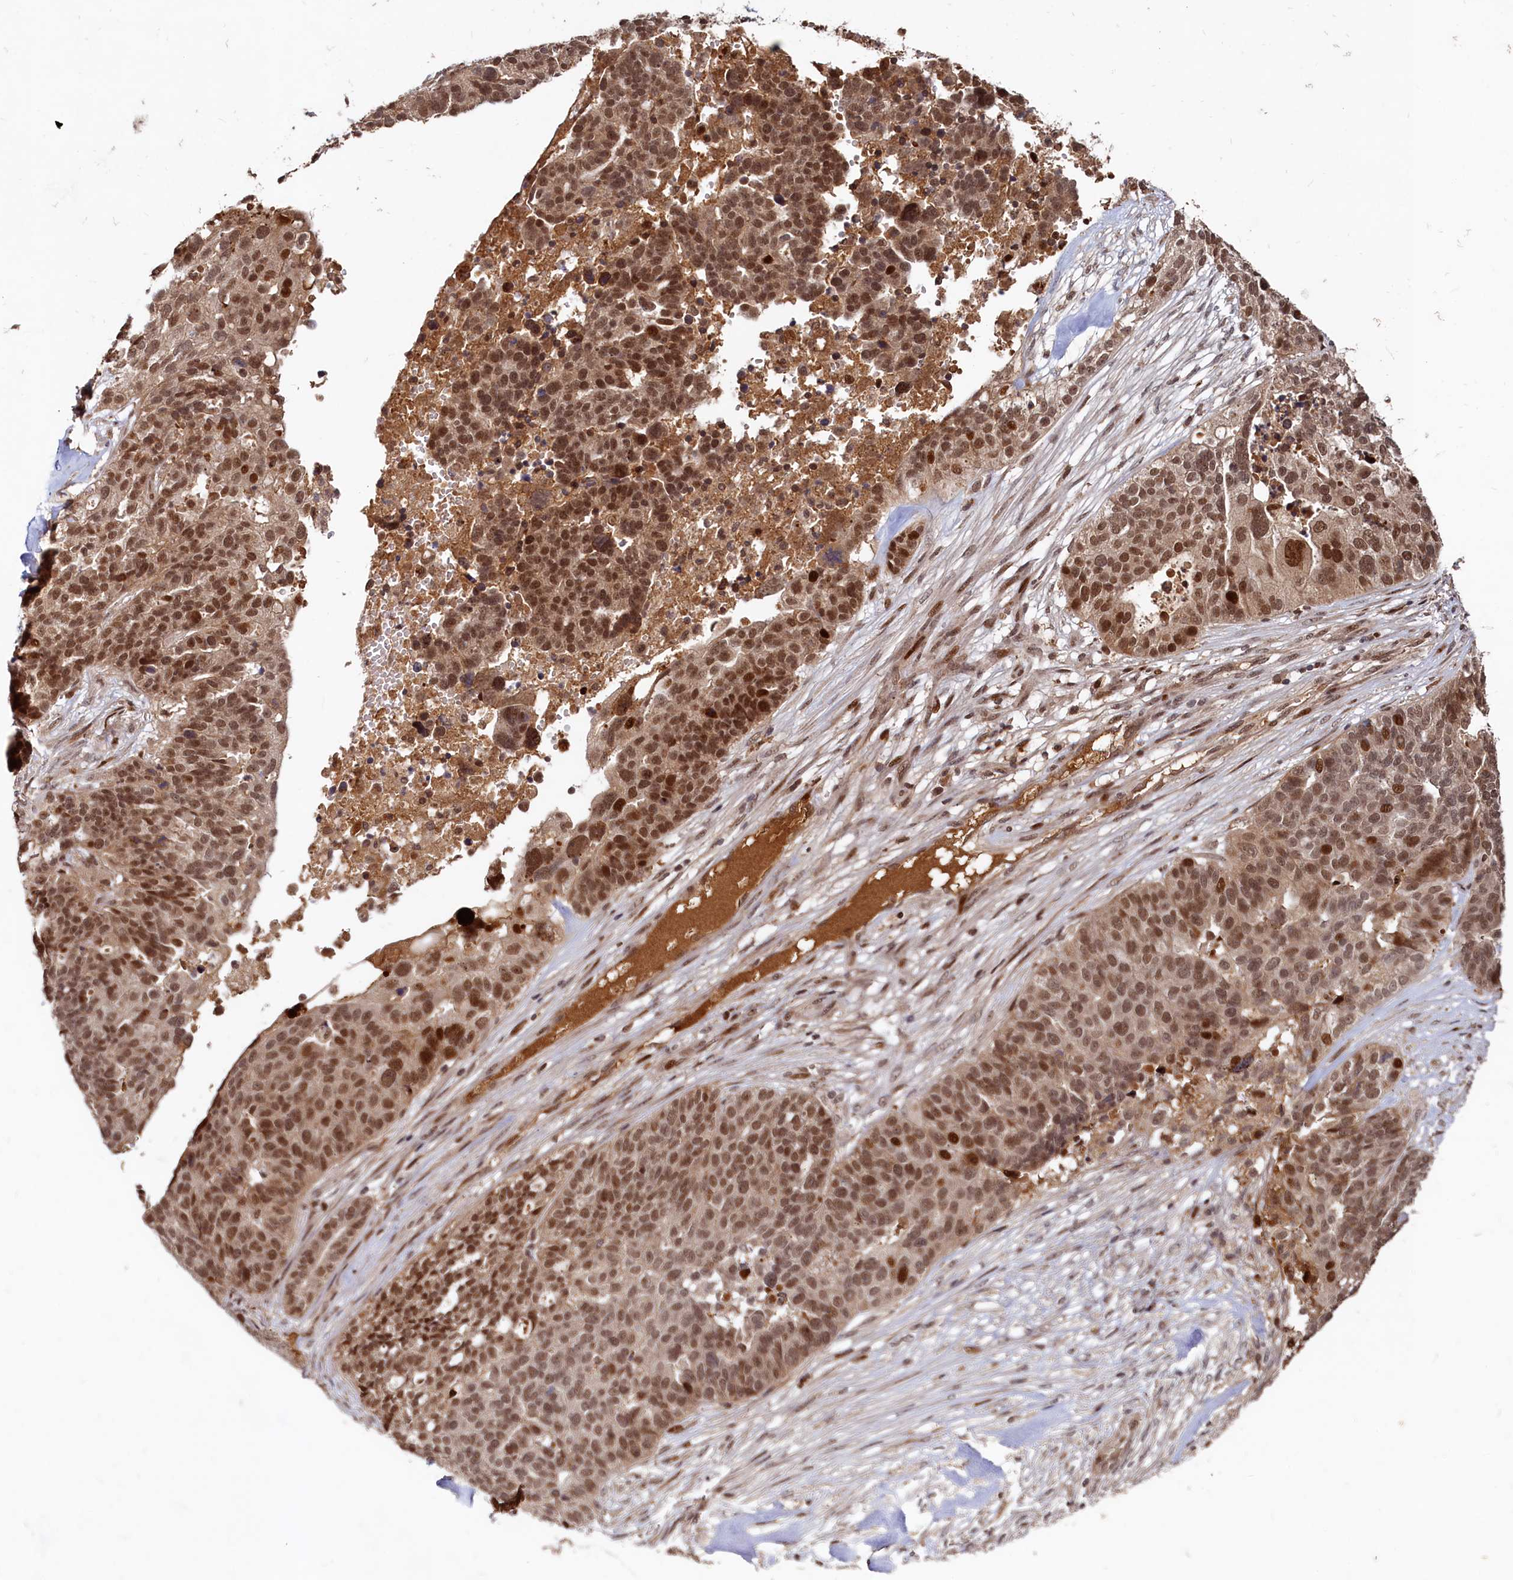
{"staining": {"intensity": "moderate", "quantity": ">75%", "location": "nuclear"}, "tissue": "ovarian cancer", "cell_type": "Tumor cells", "image_type": "cancer", "snomed": [{"axis": "morphology", "description": "Cystadenocarcinoma, serous, NOS"}, {"axis": "topography", "description": "Ovary"}], "caption": "This is an image of immunohistochemistry (IHC) staining of ovarian serous cystadenocarcinoma, which shows moderate positivity in the nuclear of tumor cells.", "gene": "TRAPPC4", "patient": {"sex": "female", "age": 59}}